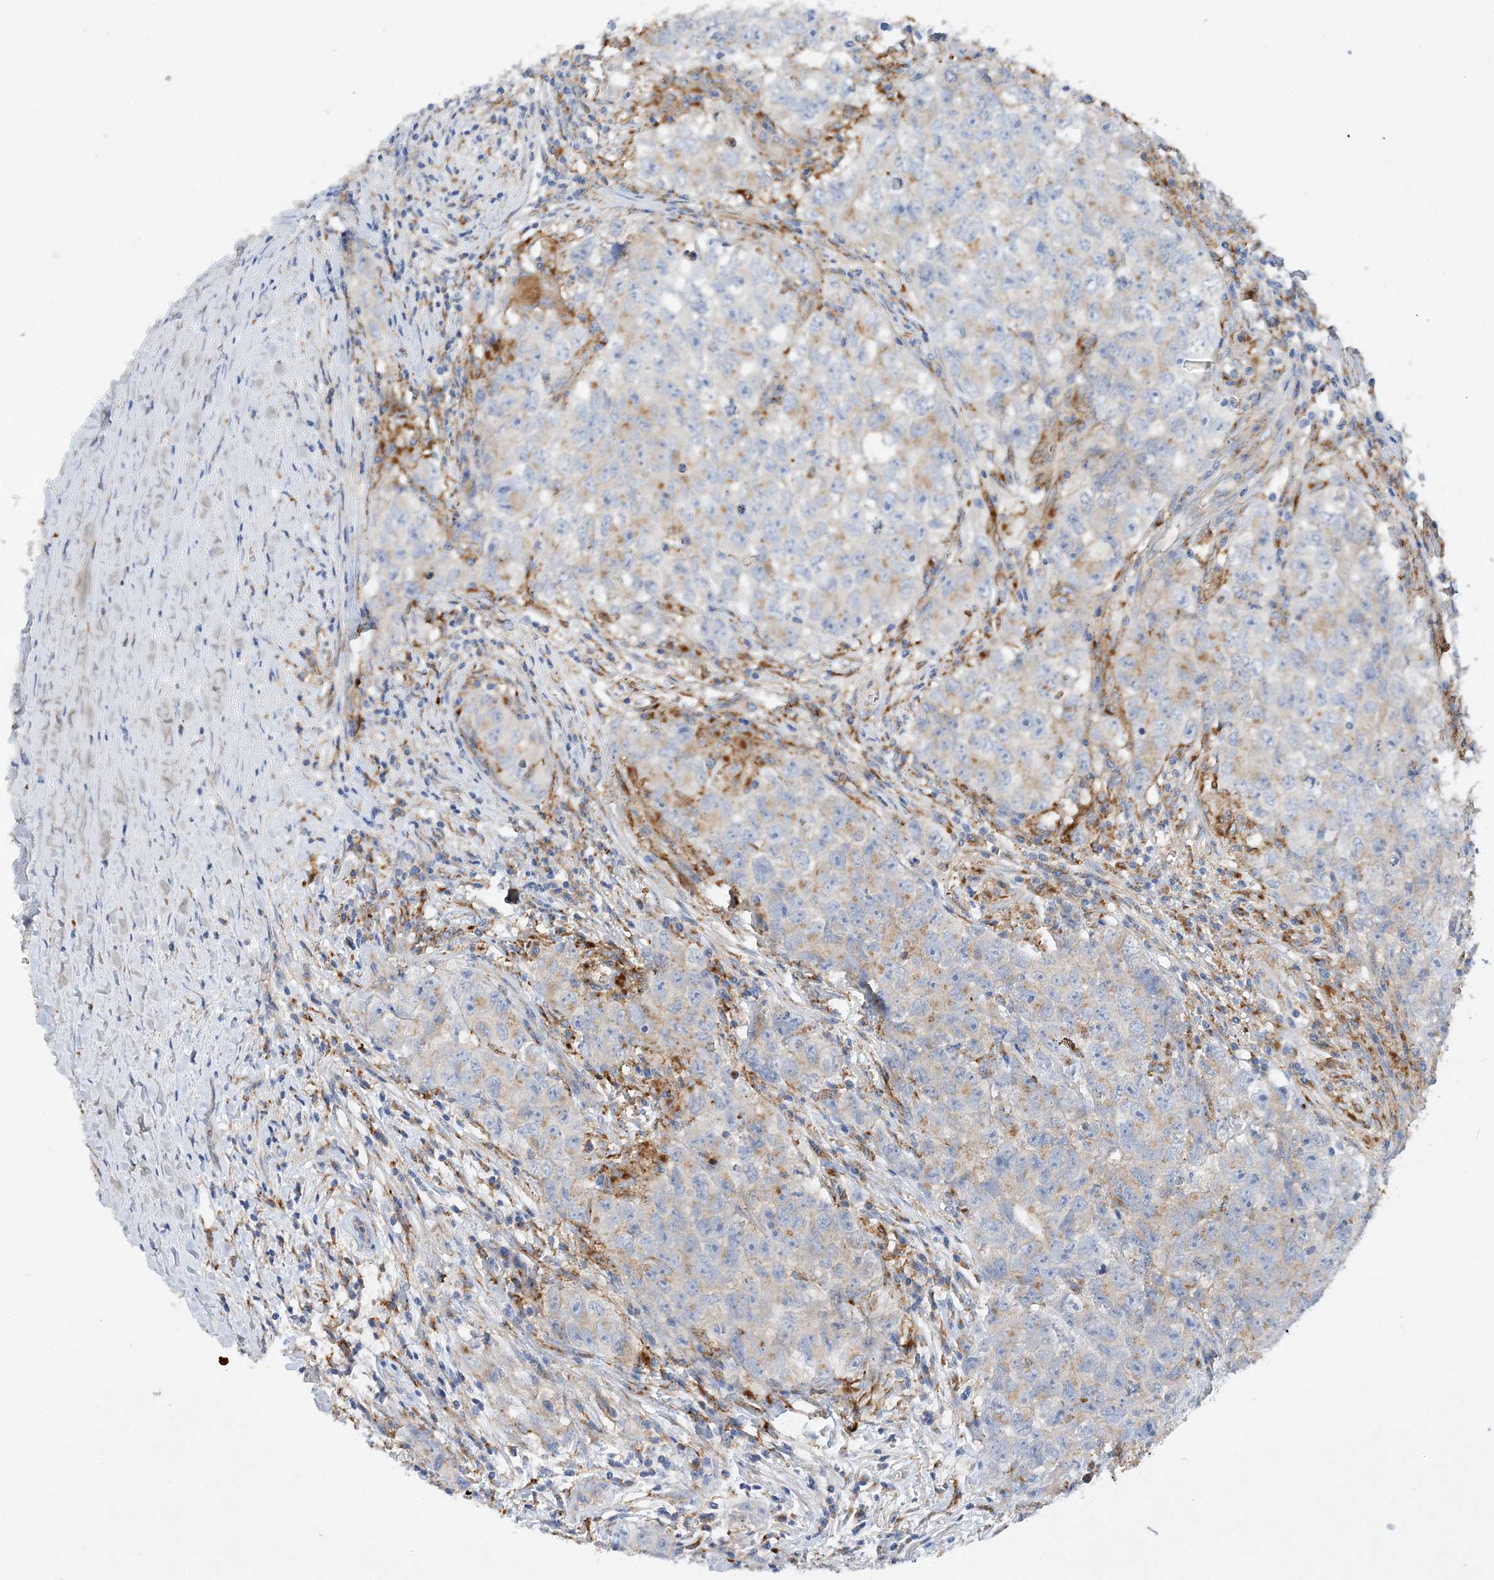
{"staining": {"intensity": "weak", "quantity": "25%-75%", "location": "cytoplasmic/membranous"}, "tissue": "testis cancer", "cell_type": "Tumor cells", "image_type": "cancer", "snomed": [{"axis": "morphology", "description": "Seminoma, NOS"}, {"axis": "morphology", "description": "Carcinoma, Embryonal, NOS"}, {"axis": "topography", "description": "Testis"}], "caption": "Testis seminoma stained for a protein (brown) shows weak cytoplasmic/membranous positive positivity in about 25%-75% of tumor cells.", "gene": "GRINA", "patient": {"sex": "male", "age": 43}}